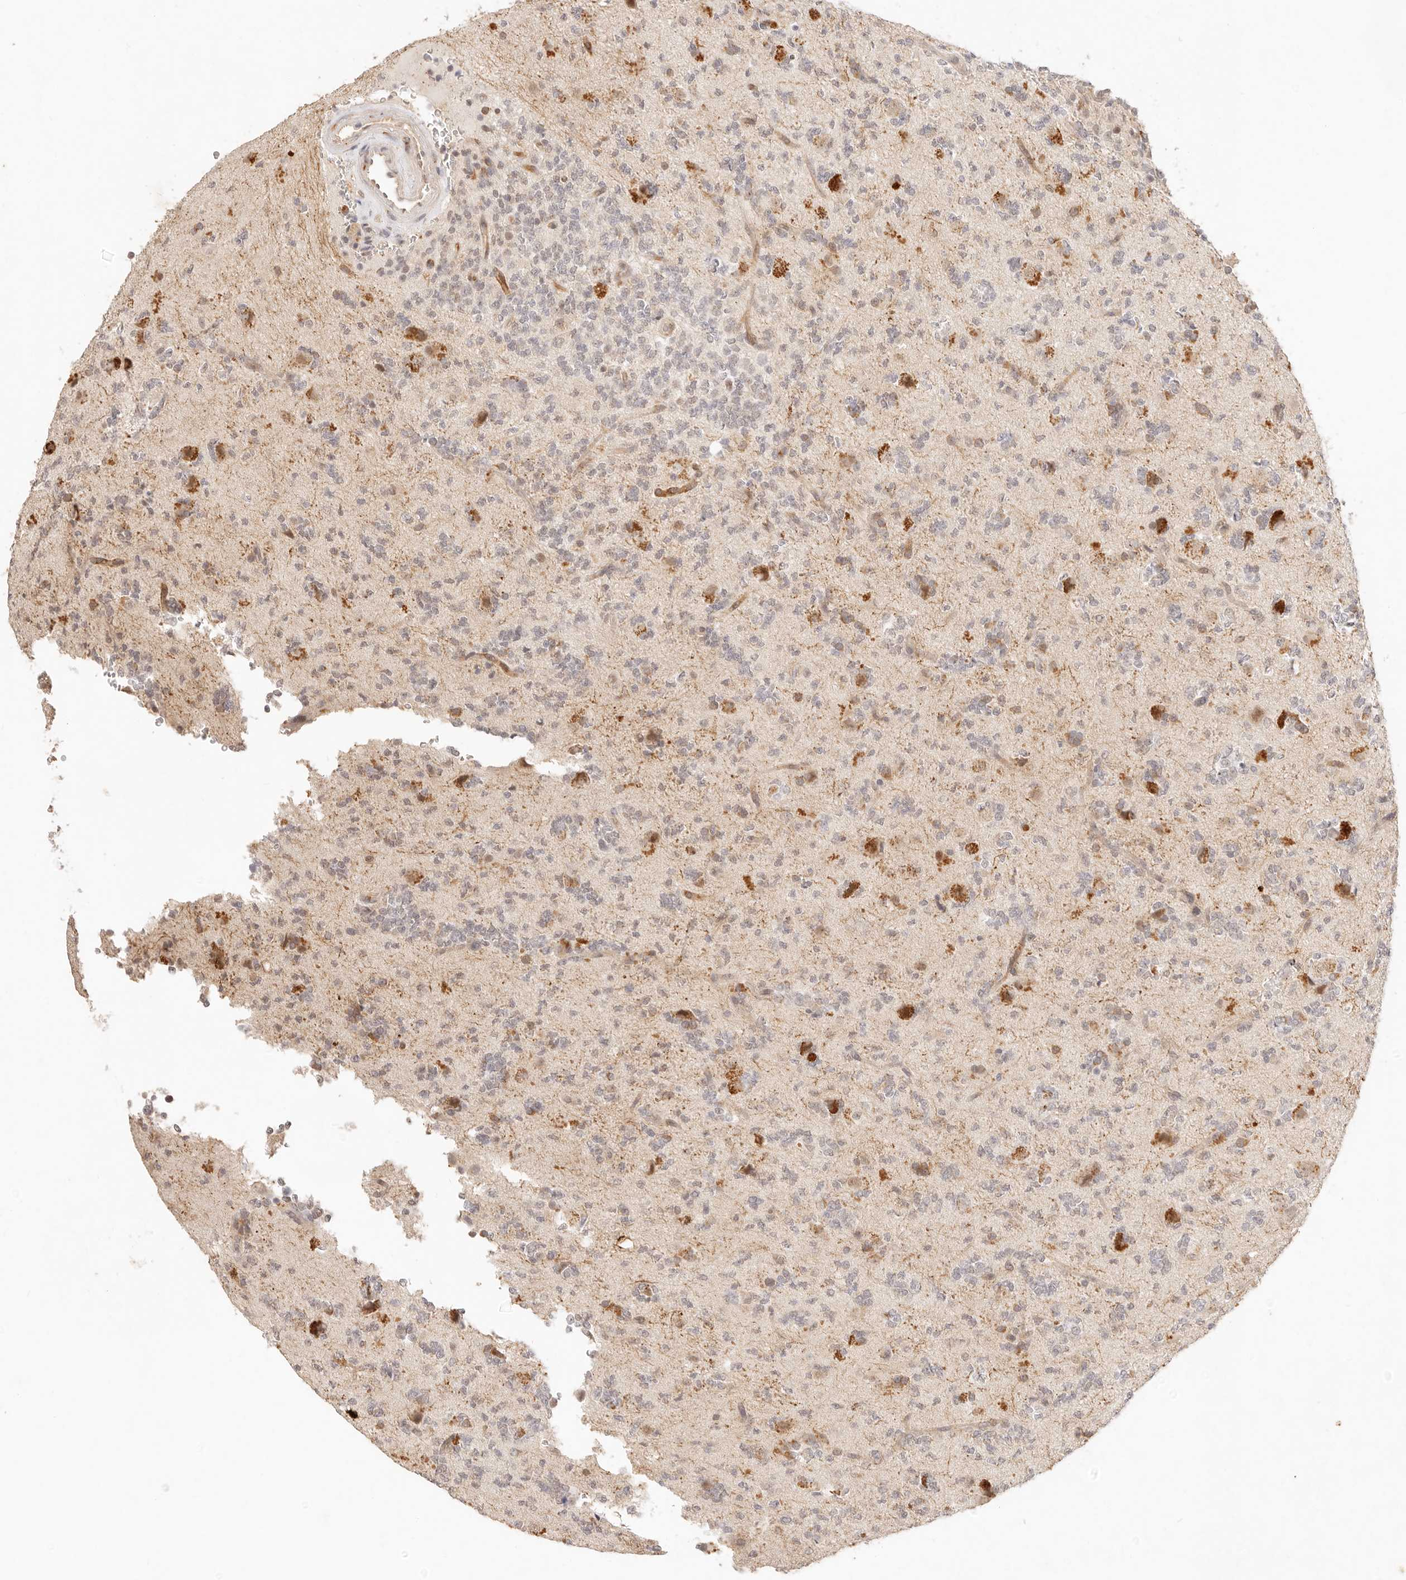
{"staining": {"intensity": "moderate", "quantity": "<25%", "location": "cytoplasmic/membranous"}, "tissue": "glioma", "cell_type": "Tumor cells", "image_type": "cancer", "snomed": [{"axis": "morphology", "description": "Glioma, malignant, High grade"}, {"axis": "topography", "description": "Brain"}], "caption": "Immunohistochemistry (DAB (3,3'-diaminobenzidine)) staining of malignant glioma (high-grade) reveals moderate cytoplasmic/membranous protein expression in about <25% of tumor cells.", "gene": "GPR156", "patient": {"sex": "female", "age": 62}}